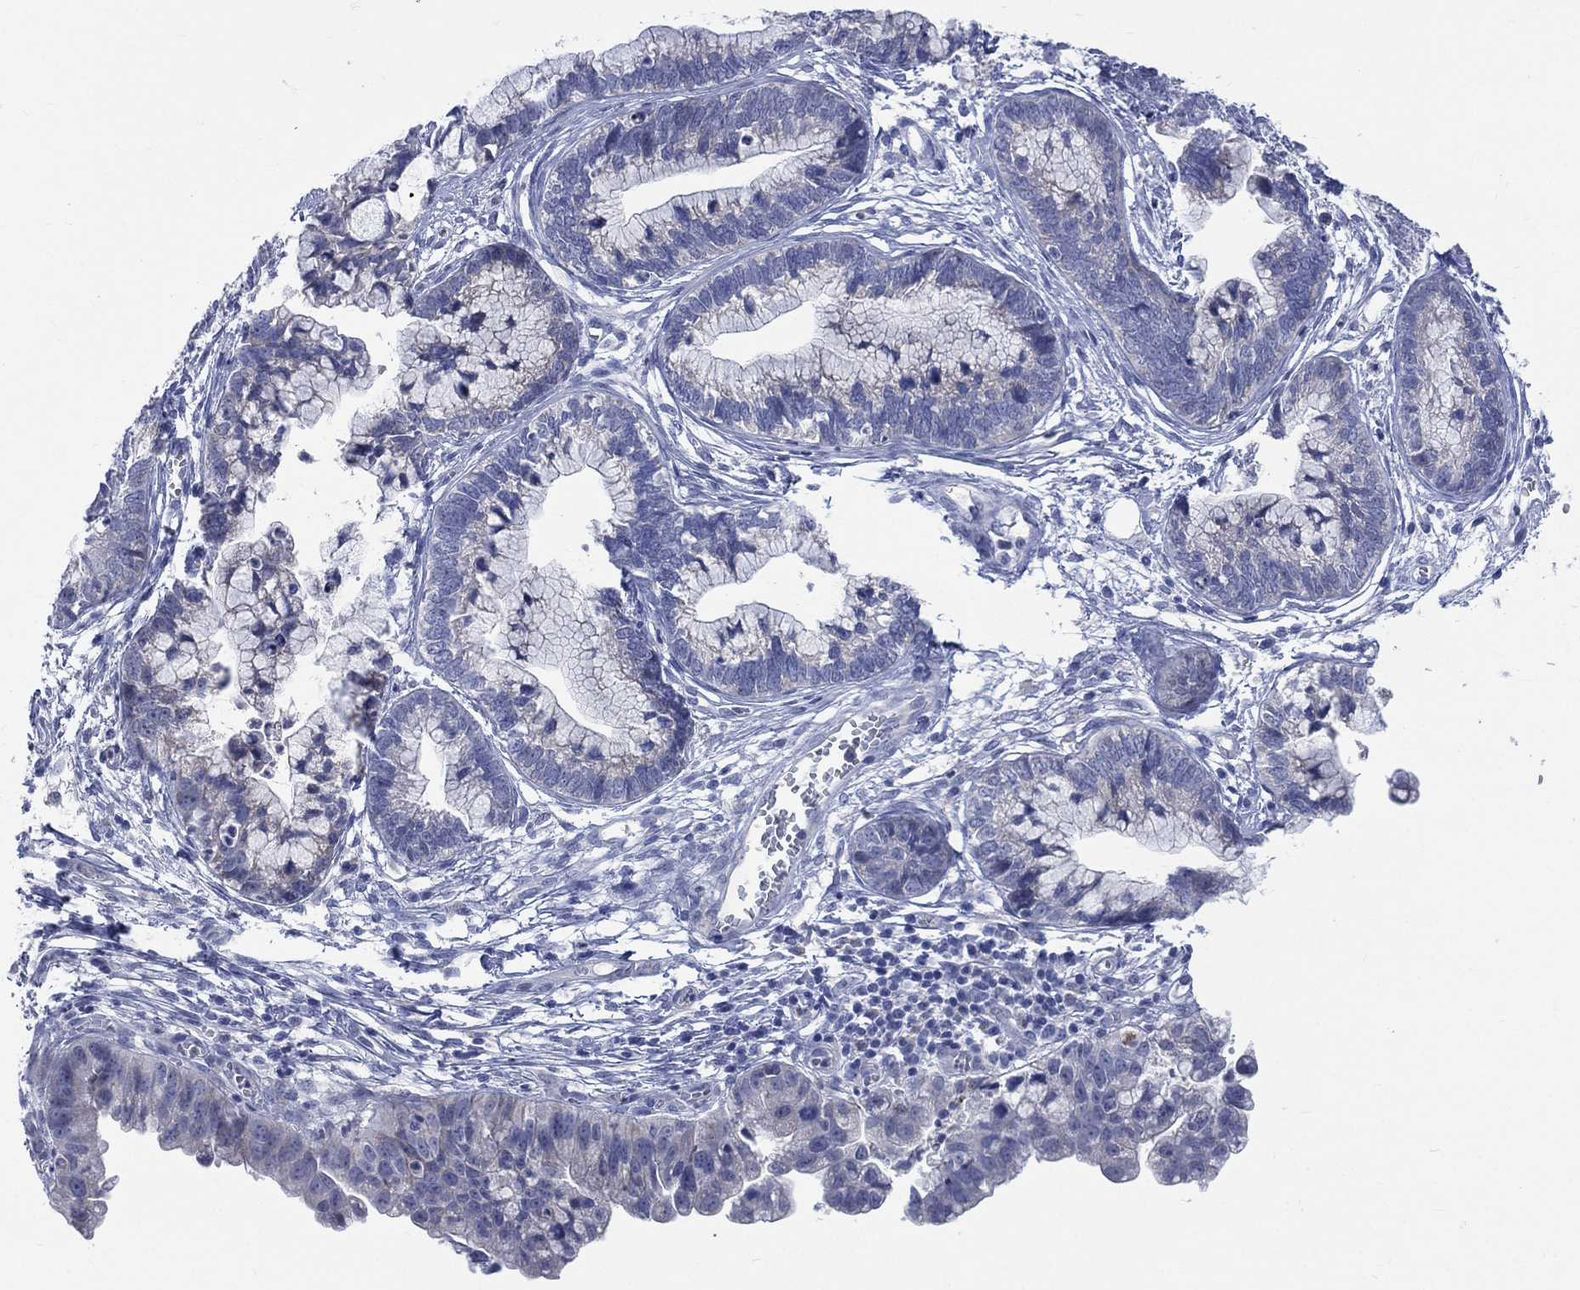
{"staining": {"intensity": "negative", "quantity": "none", "location": "none"}, "tissue": "cervical cancer", "cell_type": "Tumor cells", "image_type": "cancer", "snomed": [{"axis": "morphology", "description": "Adenocarcinoma, NOS"}, {"axis": "topography", "description": "Cervix"}], "caption": "Tumor cells are negative for protein expression in human cervical cancer.", "gene": "AKAP3", "patient": {"sex": "female", "age": 44}}